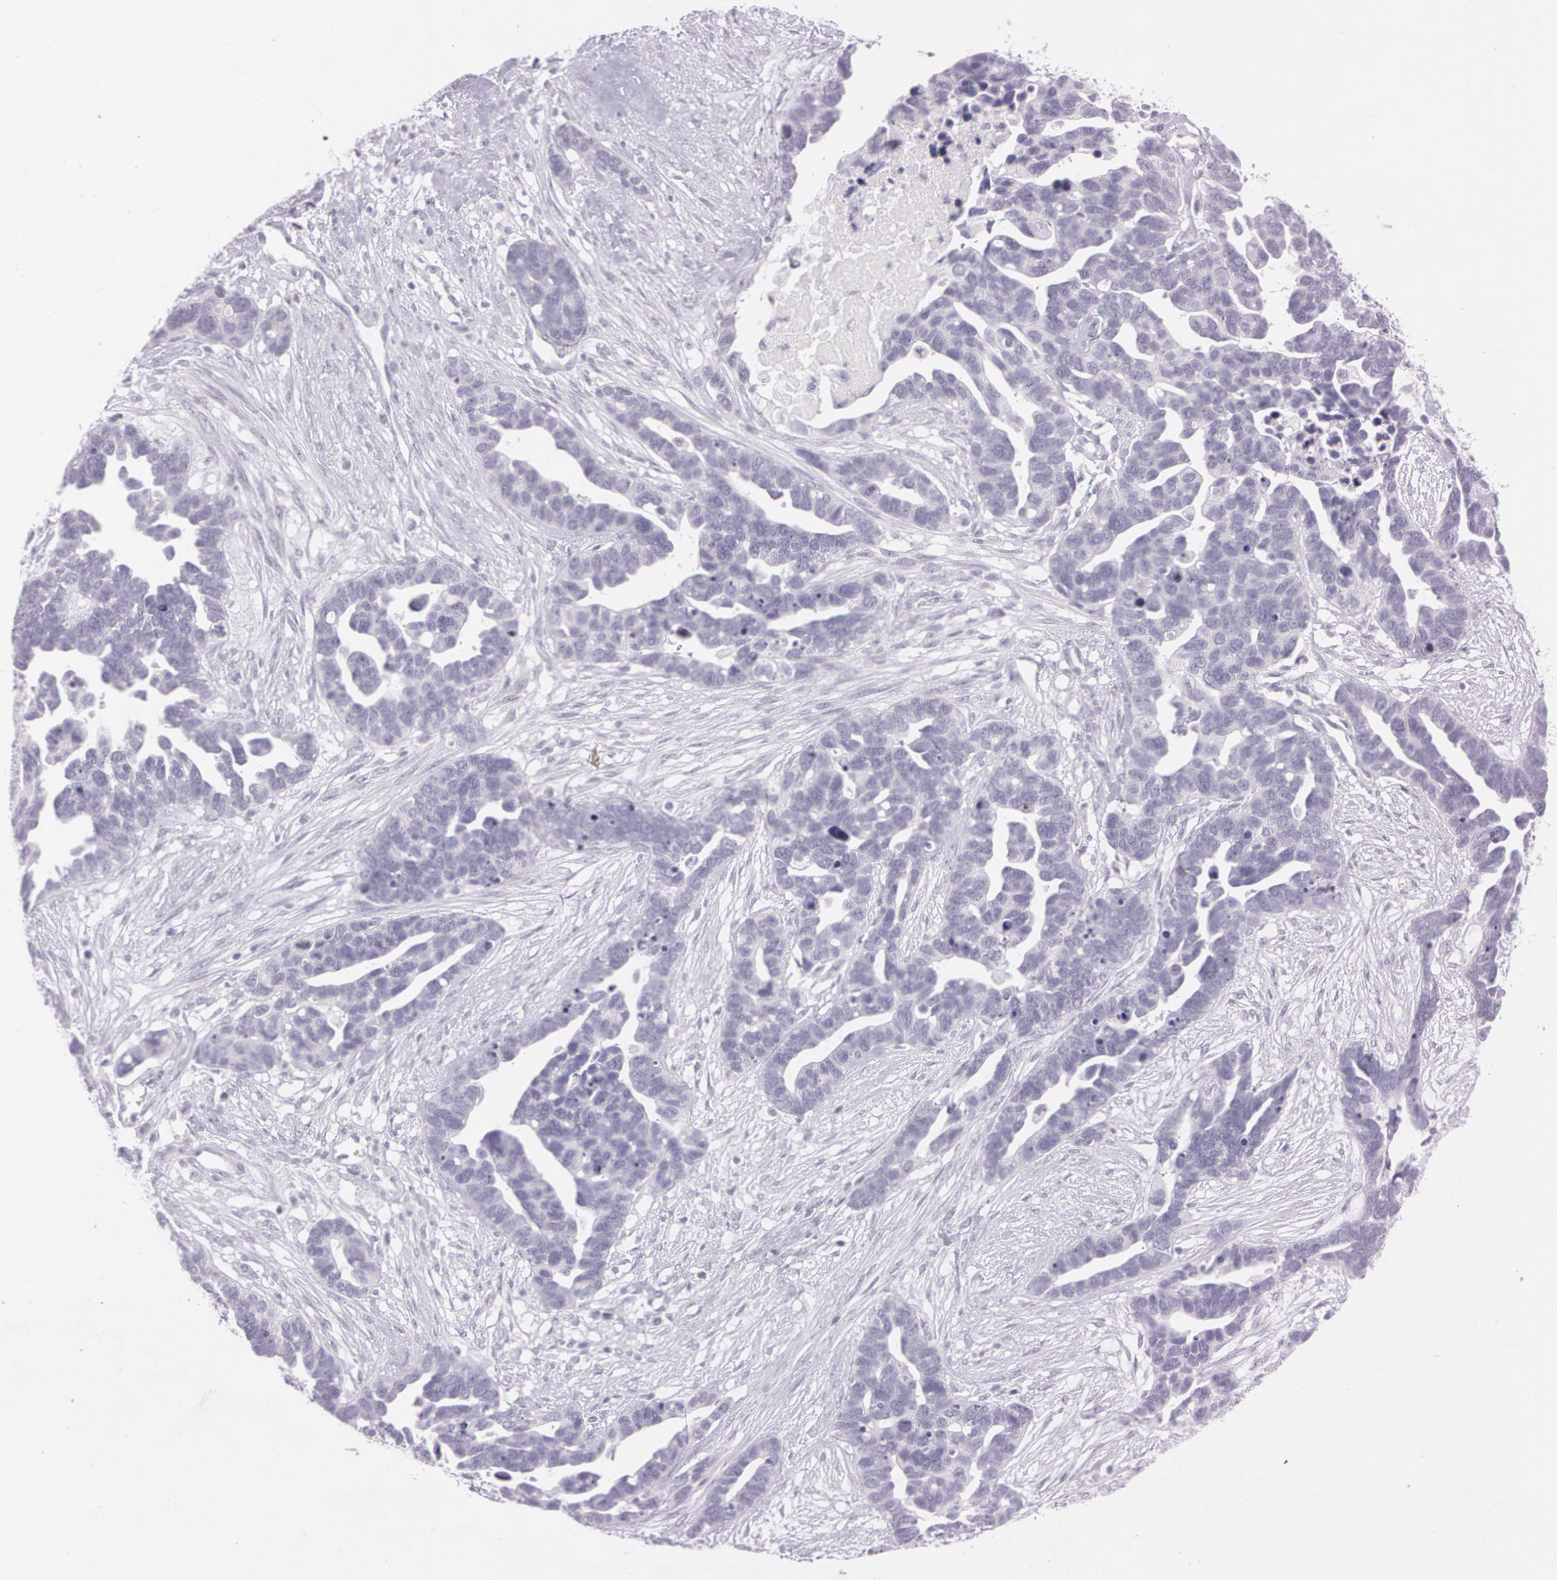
{"staining": {"intensity": "negative", "quantity": "none", "location": "none"}, "tissue": "ovarian cancer", "cell_type": "Tumor cells", "image_type": "cancer", "snomed": [{"axis": "morphology", "description": "Cystadenocarcinoma, serous, NOS"}, {"axis": "topography", "description": "Ovary"}], "caption": "An immunohistochemistry micrograph of ovarian cancer is shown. There is no staining in tumor cells of ovarian cancer.", "gene": "OTC", "patient": {"sex": "female", "age": 54}}